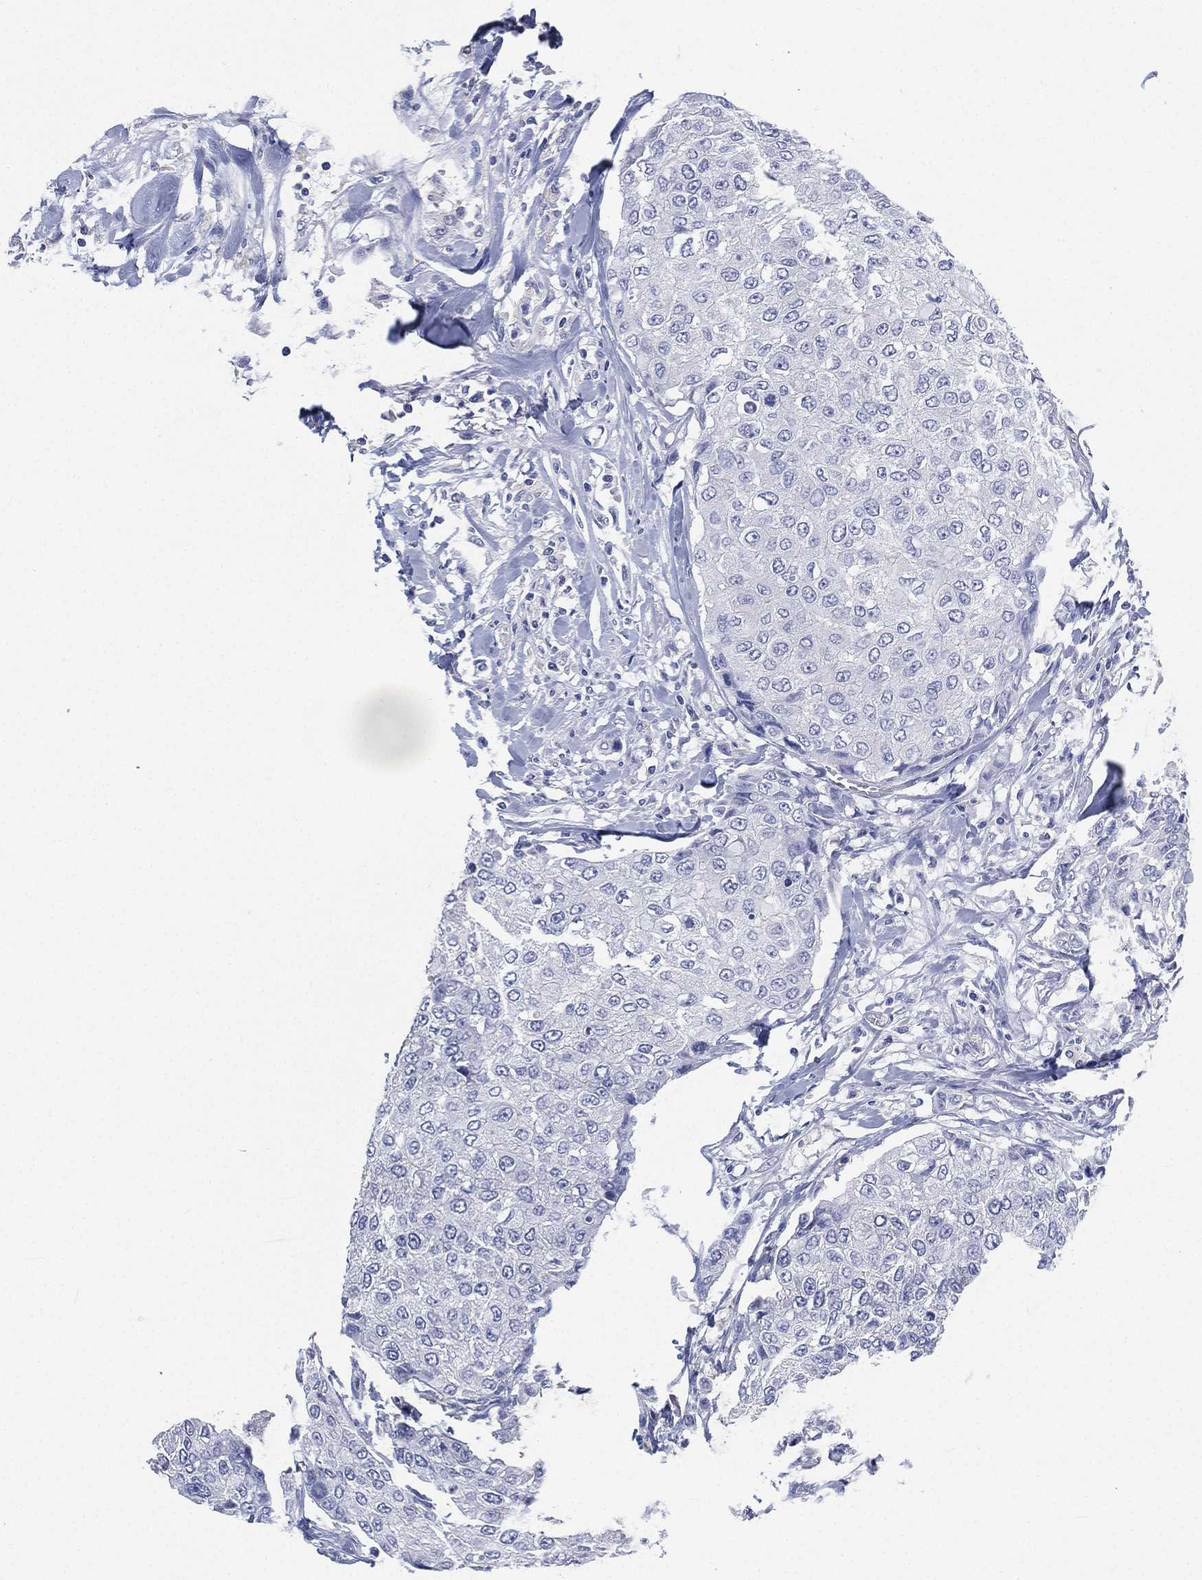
{"staining": {"intensity": "negative", "quantity": "none", "location": "none"}, "tissue": "breast cancer", "cell_type": "Tumor cells", "image_type": "cancer", "snomed": [{"axis": "morphology", "description": "Duct carcinoma"}, {"axis": "topography", "description": "Breast"}], "caption": "Tumor cells show no significant staining in breast cancer (intraductal carcinoma).", "gene": "CCDC70", "patient": {"sex": "female", "age": 27}}